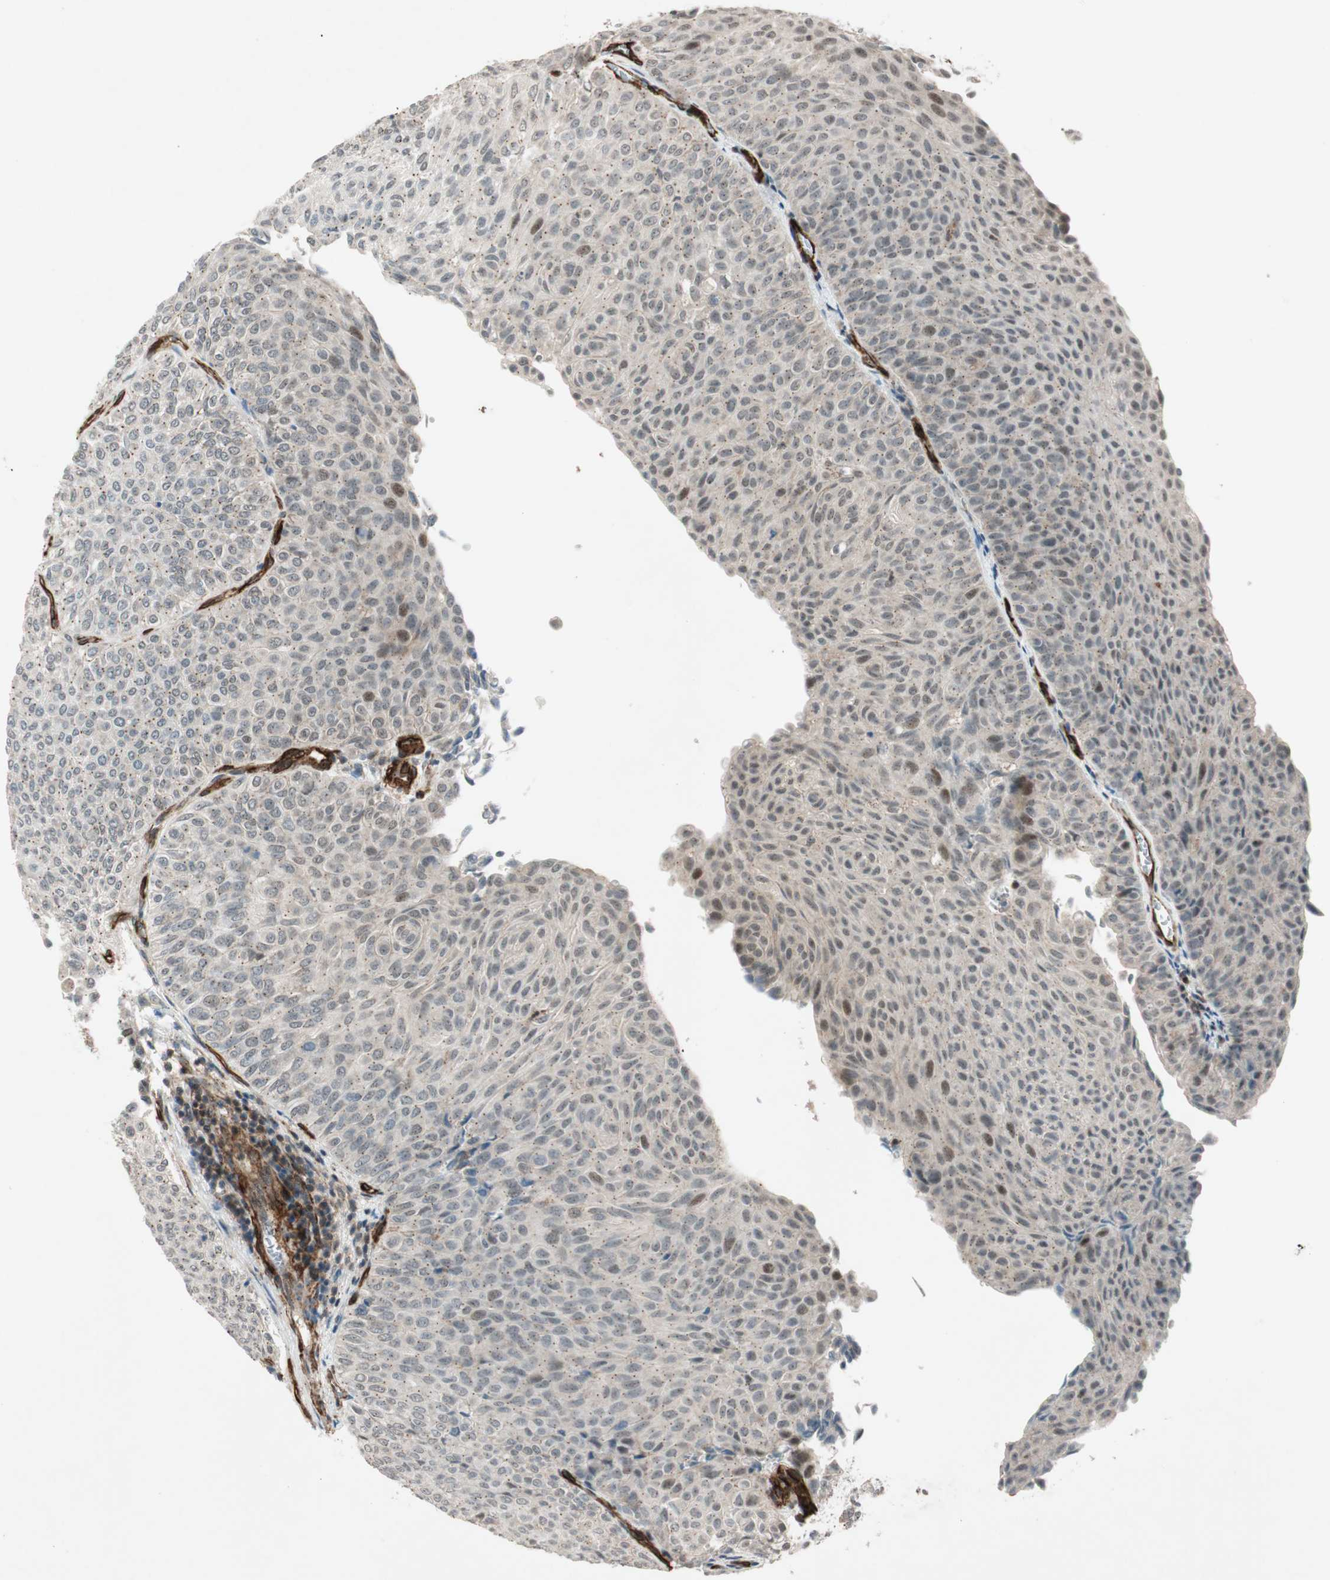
{"staining": {"intensity": "moderate", "quantity": "<25%", "location": "cytoplasmic/membranous"}, "tissue": "urothelial cancer", "cell_type": "Tumor cells", "image_type": "cancer", "snomed": [{"axis": "morphology", "description": "Urothelial carcinoma, Low grade"}, {"axis": "topography", "description": "Urinary bladder"}], "caption": "Urothelial cancer stained with a brown dye shows moderate cytoplasmic/membranous positive positivity in about <25% of tumor cells.", "gene": "CDK19", "patient": {"sex": "male", "age": 78}}